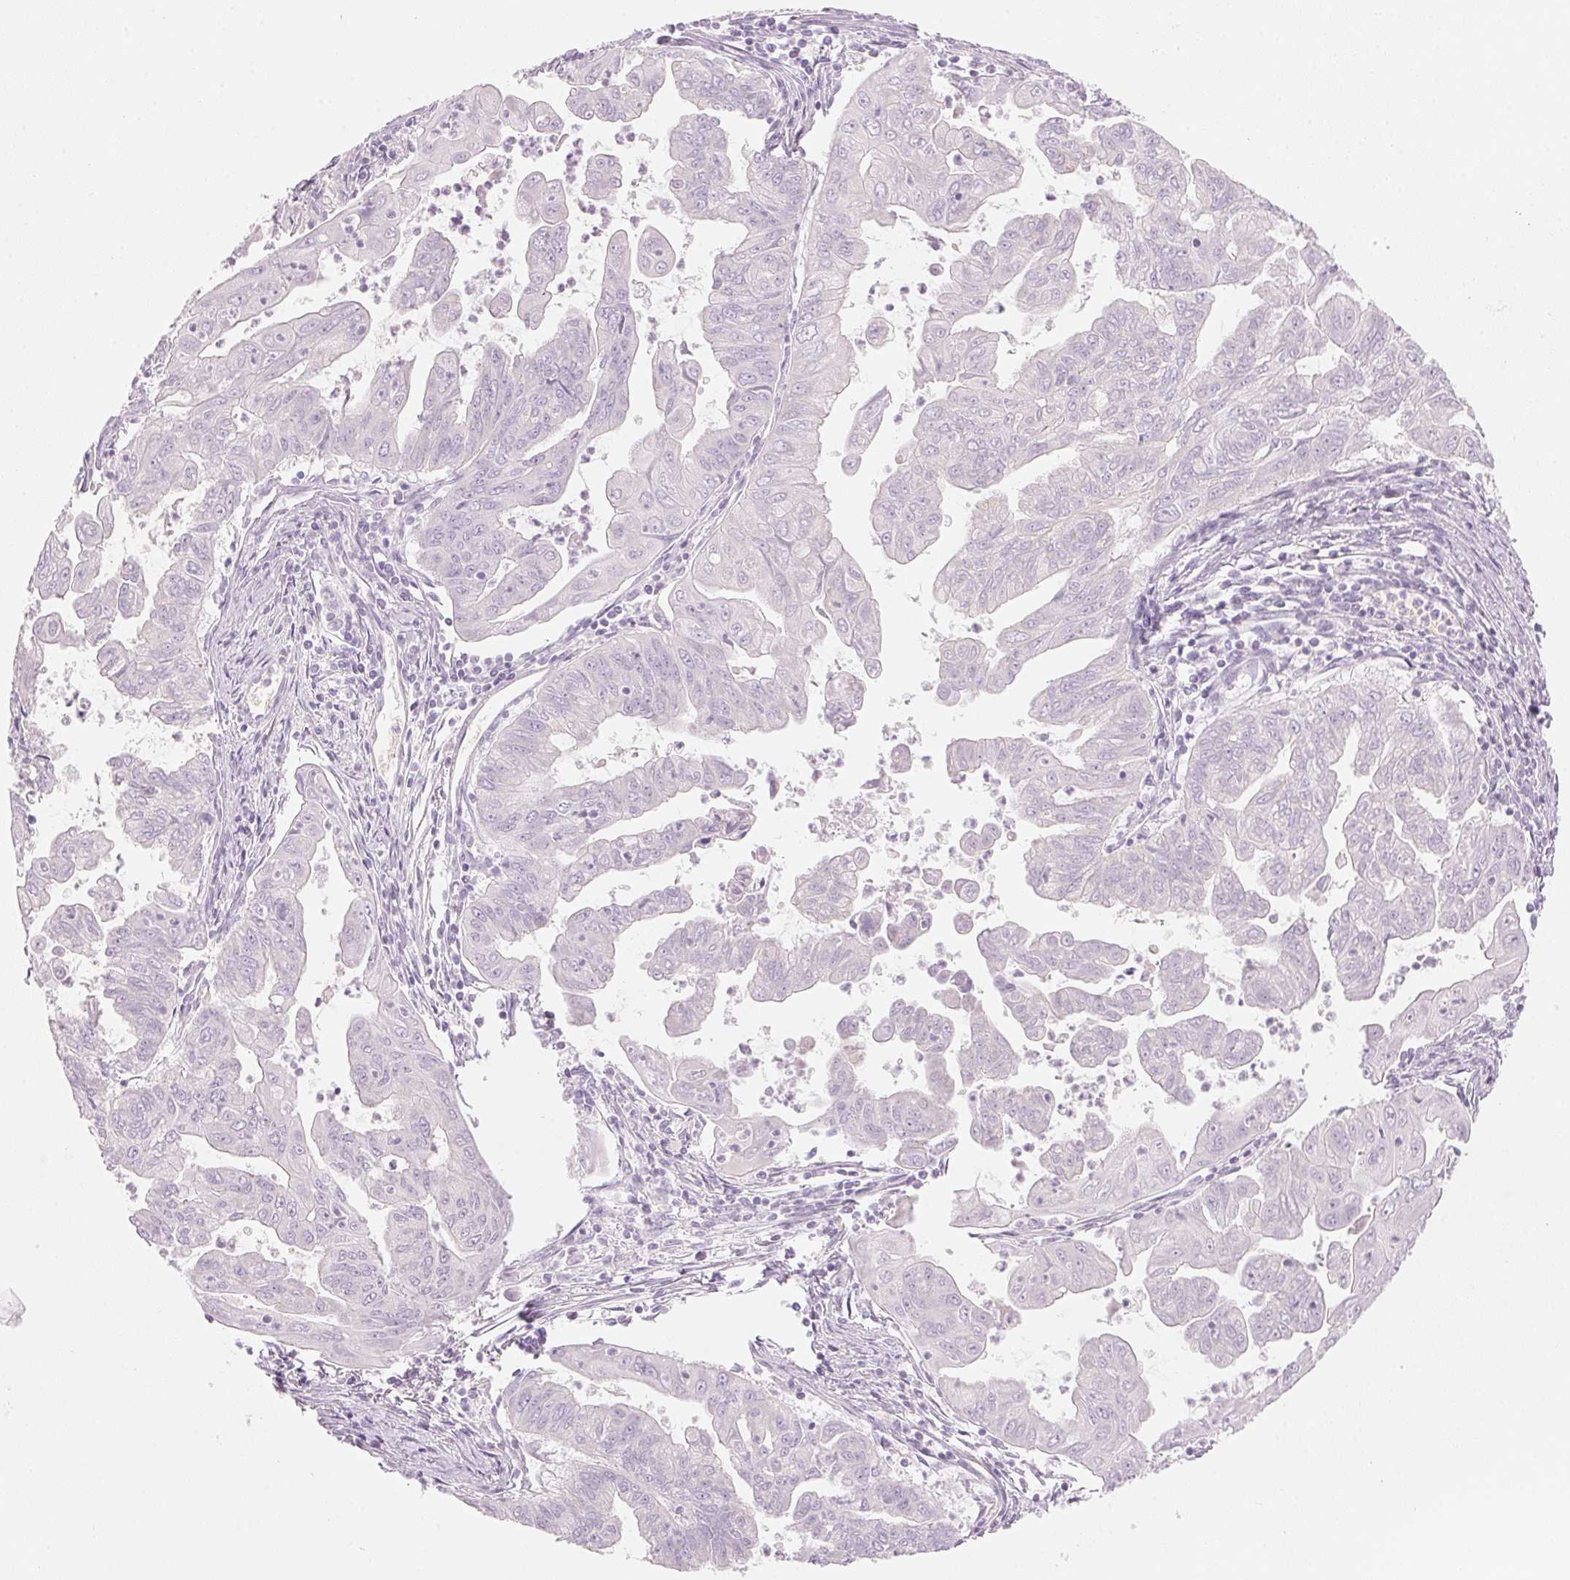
{"staining": {"intensity": "negative", "quantity": "none", "location": "none"}, "tissue": "stomach cancer", "cell_type": "Tumor cells", "image_type": "cancer", "snomed": [{"axis": "morphology", "description": "Adenocarcinoma, NOS"}, {"axis": "topography", "description": "Stomach, upper"}], "caption": "Immunohistochemistry (IHC) photomicrograph of human stomach cancer (adenocarcinoma) stained for a protein (brown), which exhibits no expression in tumor cells.", "gene": "HOXB13", "patient": {"sex": "male", "age": 80}}